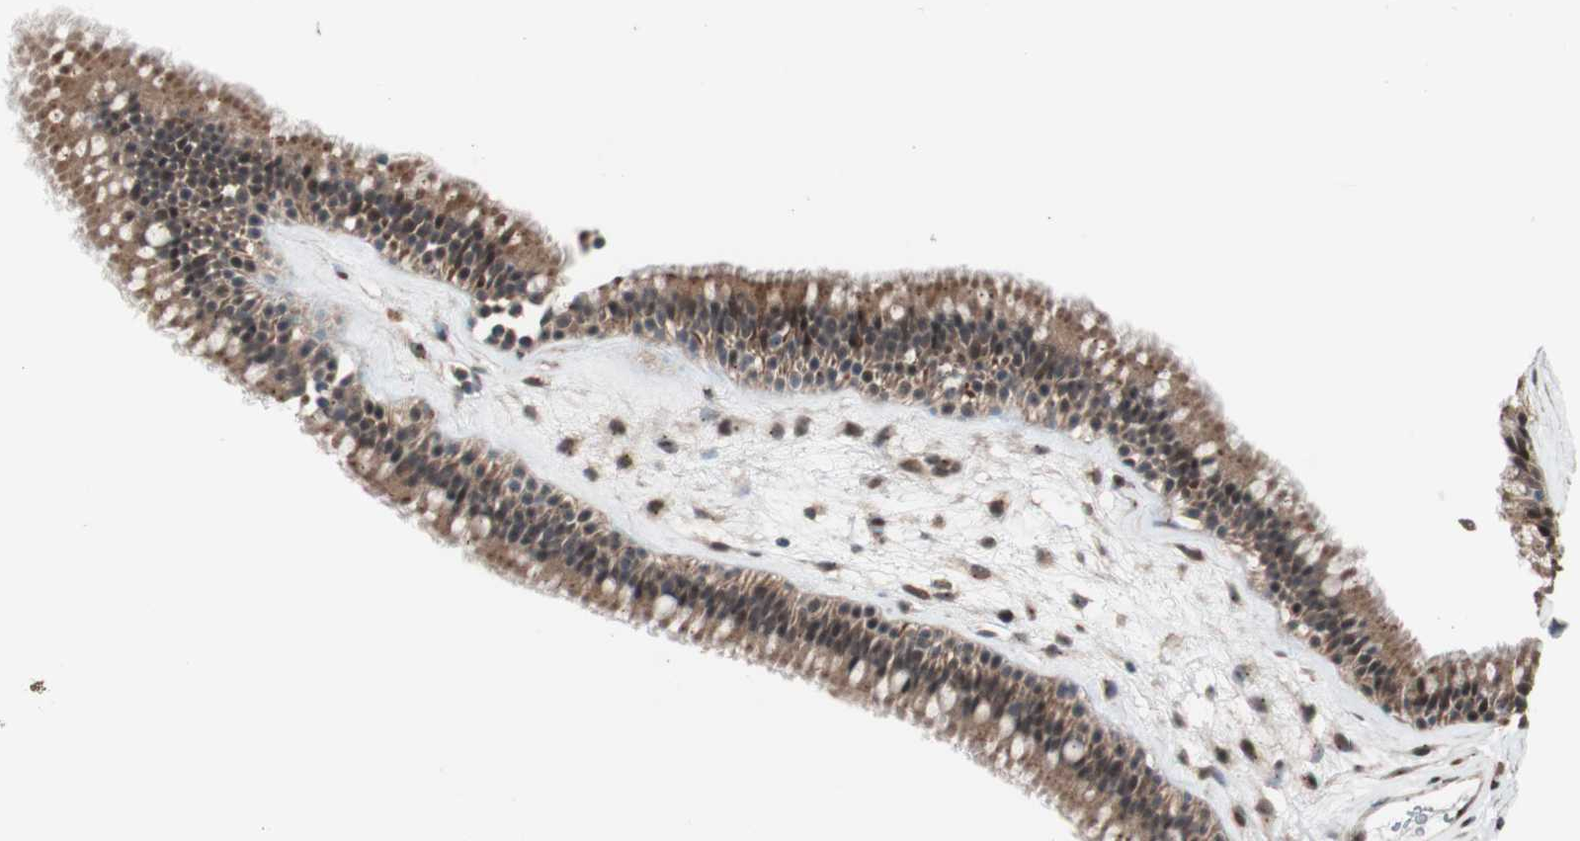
{"staining": {"intensity": "strong", "quantity": ">75%", "location": "cytoplasmic/membranous,nuclear"}, "tissue": "nasopharynx", "cell_type": "Respiratory epithelial cells", "image_type": "normal", "snomed": [{"axis": "morphology", "description": "Normal tissue, NOS"}, {"axis": "morphology", "description": "Inflammation, NOS"}, {"axis": "topography", "description": "Nasopharynx"}], "caption": "Strong cytoplasmic/membranous,nuclear protein staining is identified in approximately >75% of respiratory epithelial cells in nasopharynx.", "gene": "PRKG2", "patient": {"sex": "male", "age": 48}}